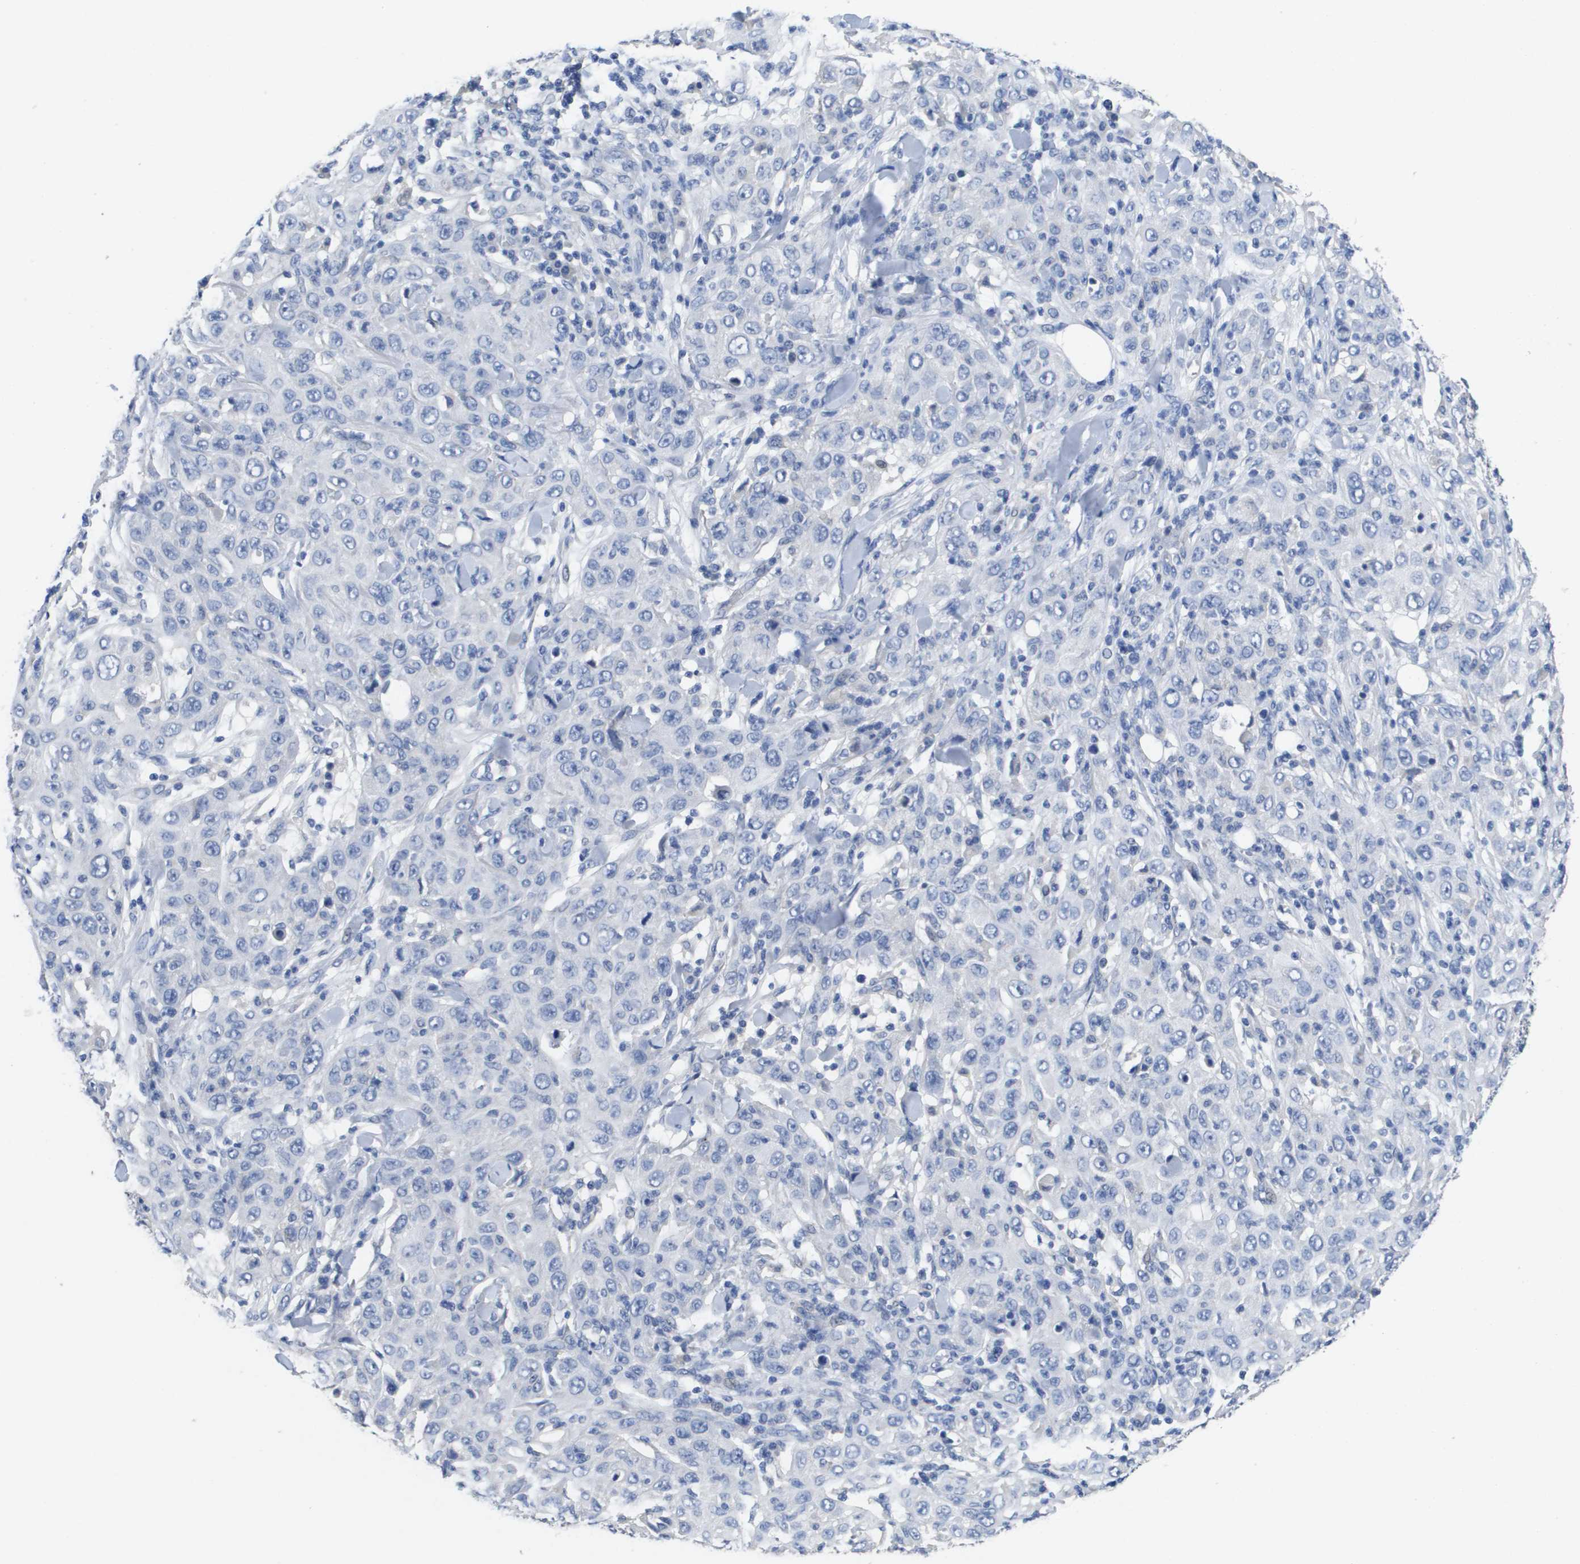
{"staining": {"intensity": "negative", "quantity": "none", "location": "none"}, "tissue": "skin cancer", "cell_type": "Tumor cells", "image_type": "cancer", "snomed": [{"axis": "morphology", "description": "Squamous cell carcinoma, NOS"}, {"axis": "topography", "description": "Skin"}], "caption": "Immunohistochemical staining of skin squamous cell carcinoma shows no significant staining in tumor cells.", "gene": "CA9", "patient": {"sex": "female", "age": 88}}